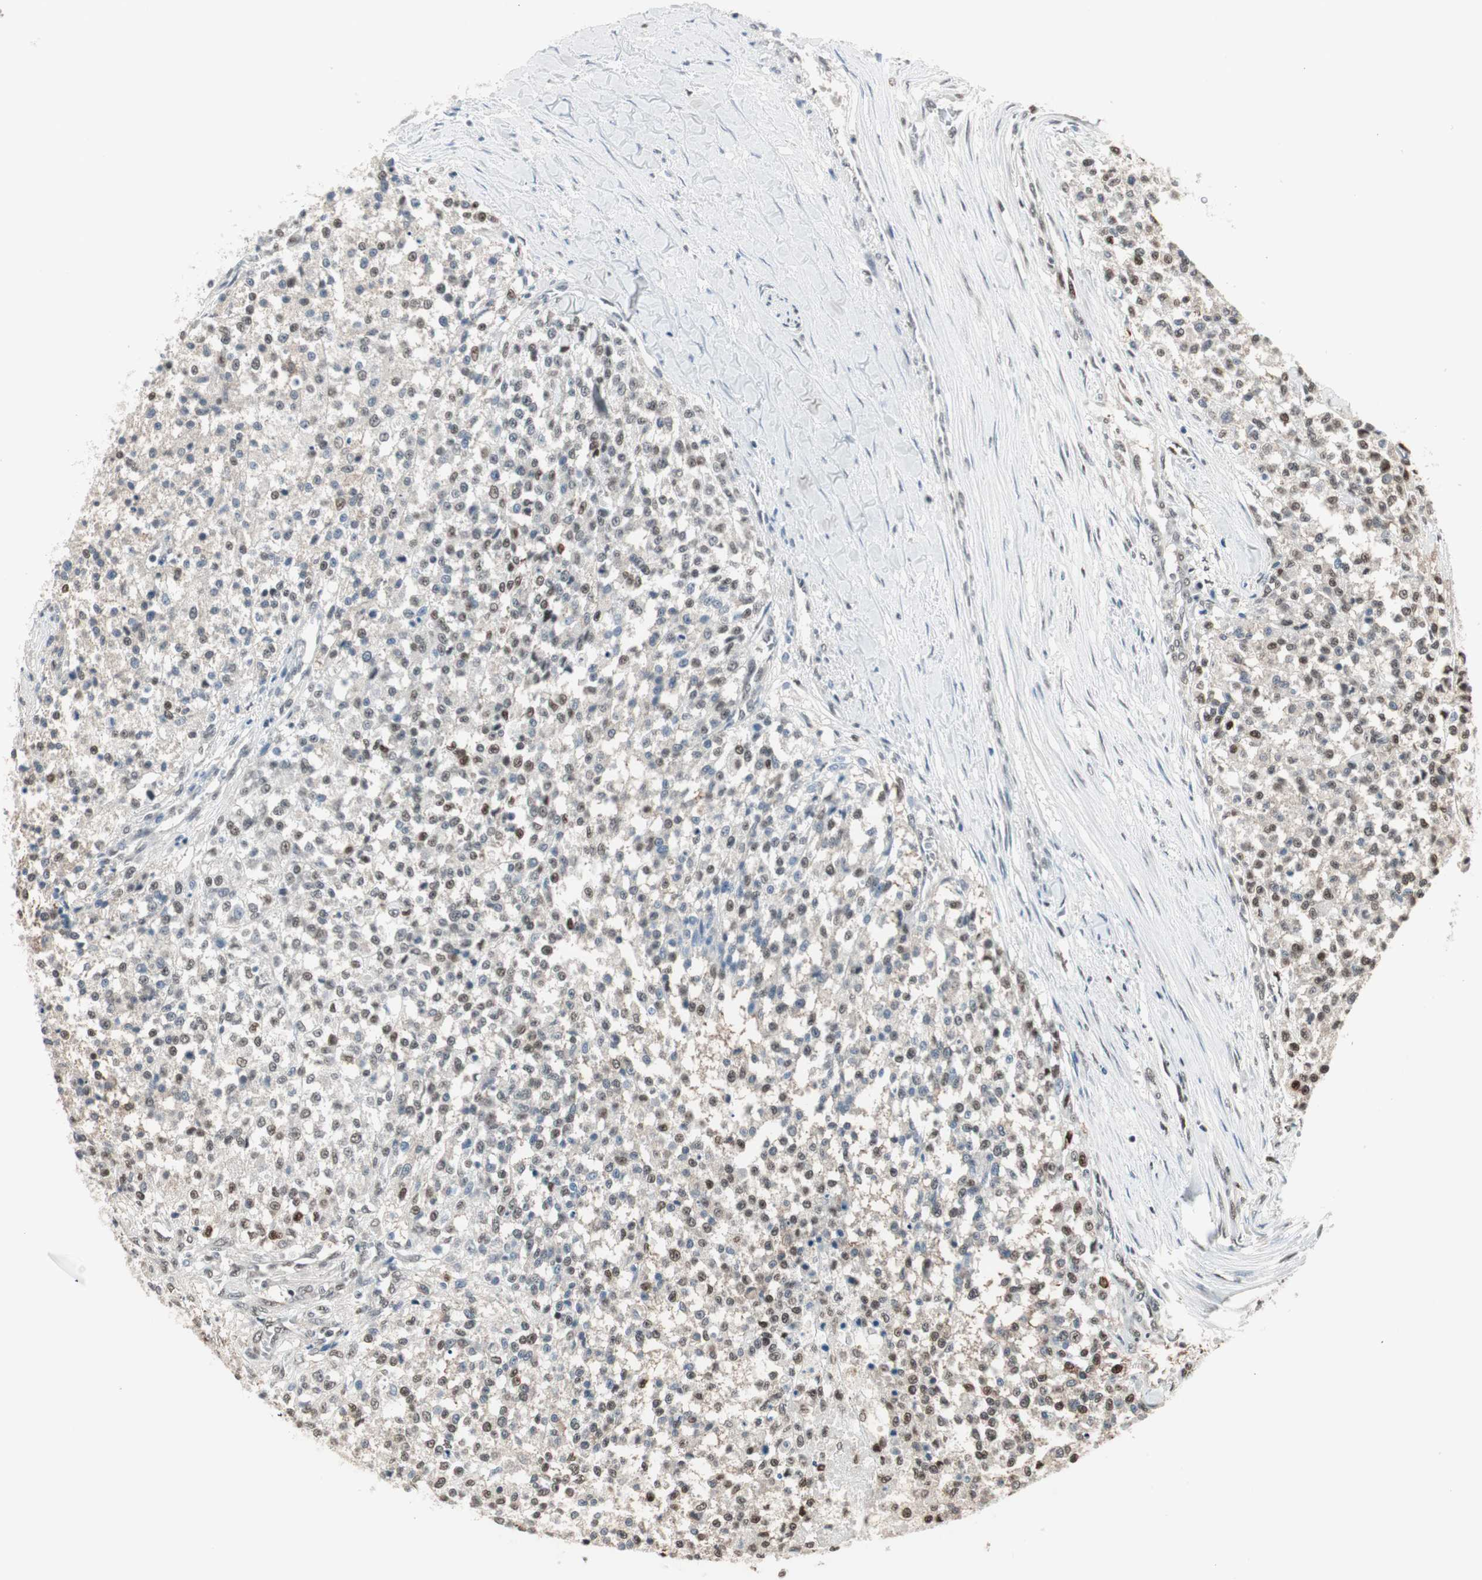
{"staining": {"intensity": "moderate", "quantity": "25%-75%", "location": "nuclear"}, "tissue": "testis cancer", "cell_type": "Tumor cells", "image_type": "cancer", "snomed": [{"axis": "morphology", "description": "Seminoma, NOS"}, {"axis": "topography", "description": "Testis"}], "caption": "Tumor cells demonstrate medium levels of moderate nuclear staining in approximately 25%-75% of cells in human seminoma (testis). (brown staining indicates protein expression, while blue staining denotes nuclei).", "gene": "LONP2", "patient": {"sex": "male", "age": 59}}